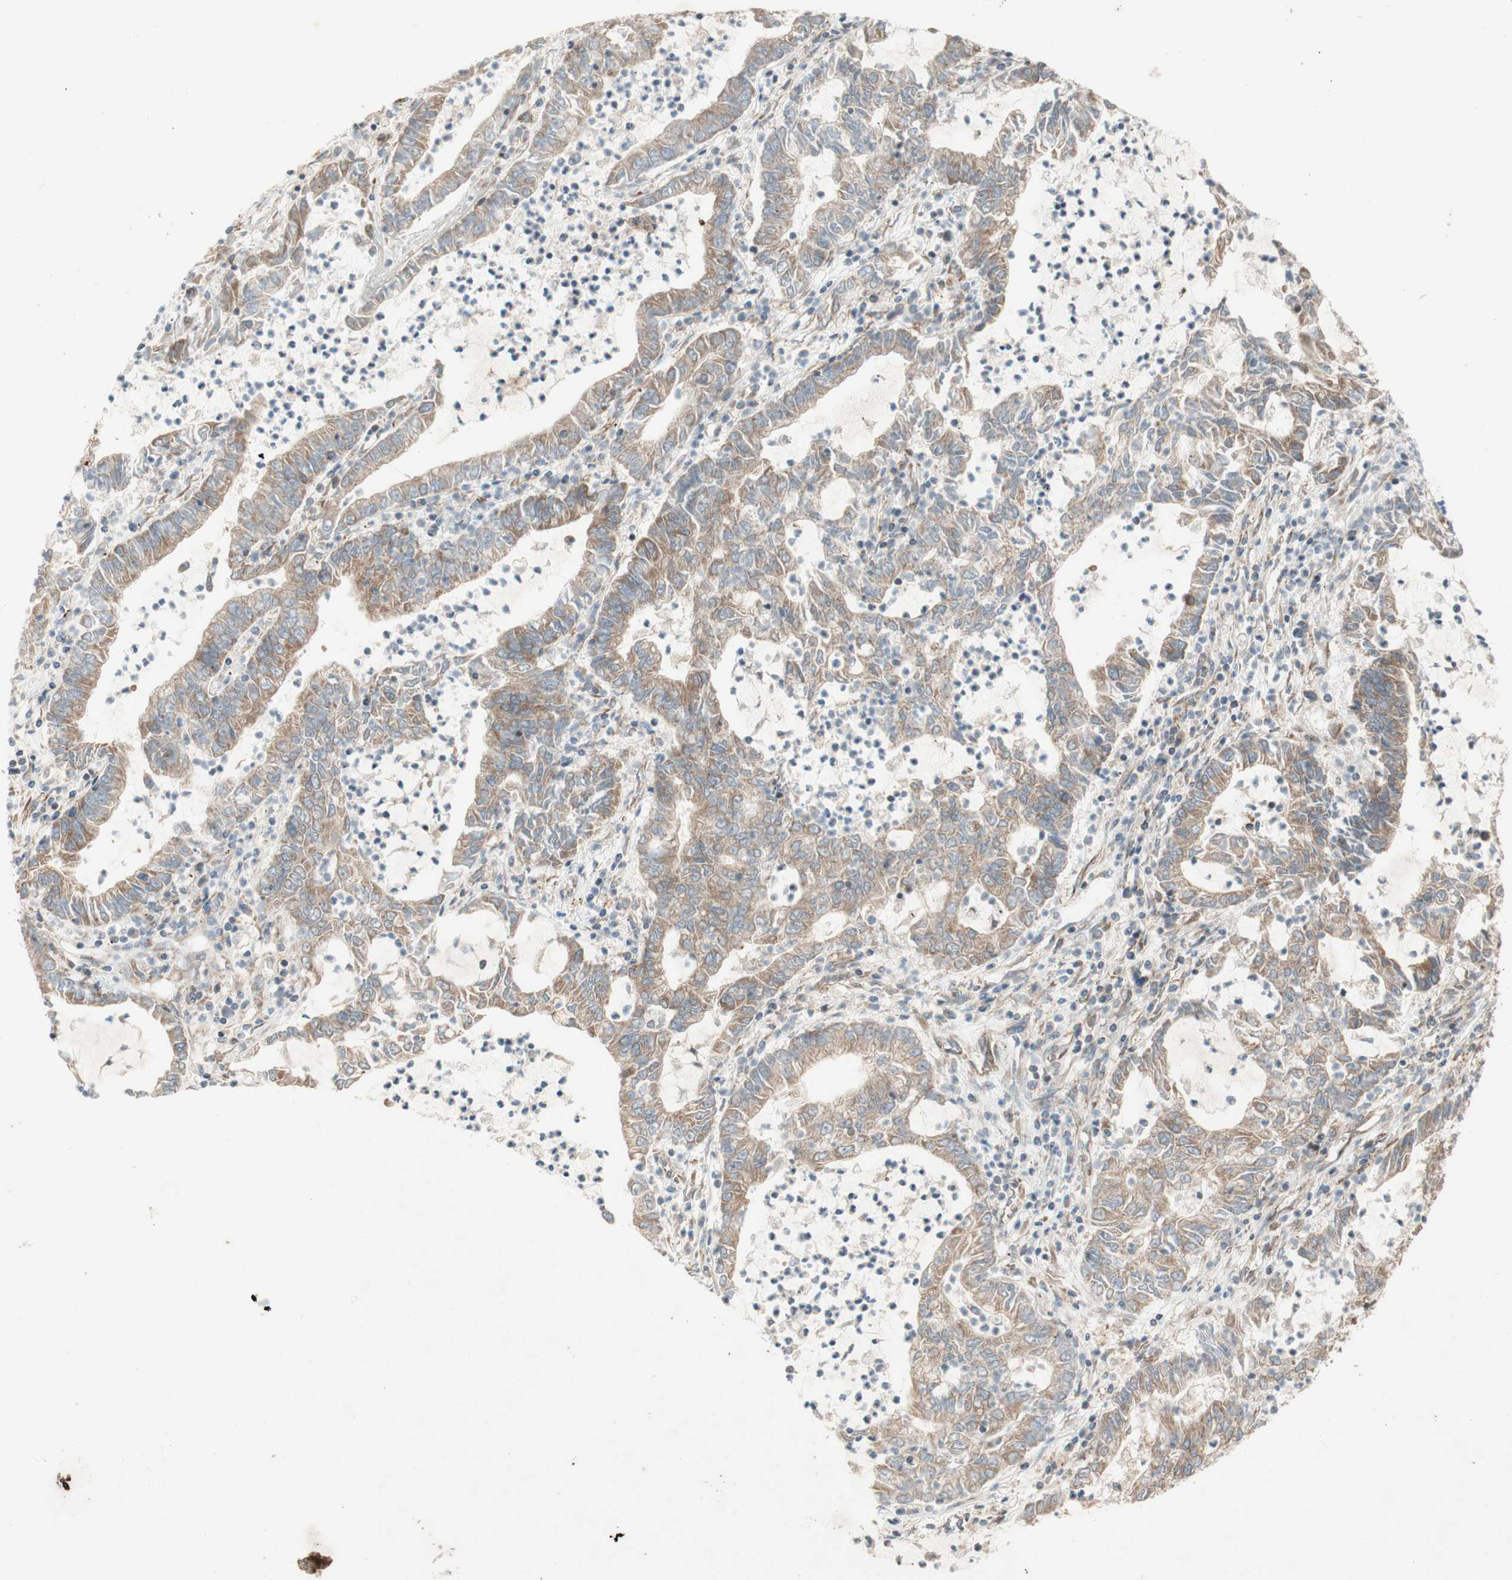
{"staining": {"intensity": "moderate", "quantity": ">75%", "location": "cytoplasmic/membranous"}, "tissue": "lung cancer", "cell_type": "Tumor cells", "image_type": "cancer", "snomed": [{"axis": "morphology", "description": "Adenocarcinoma, NOS"}, {"axis": "topography", "description": "Lung"}], "caption": "Protein staining of lung cancer (adenocarcinoma) tissue displays moderate cytoplasmic/membranous expression in about >75% of tumor cells.", "gene": "SOCS2", "patient": {"sex": "female", "age": 51}}